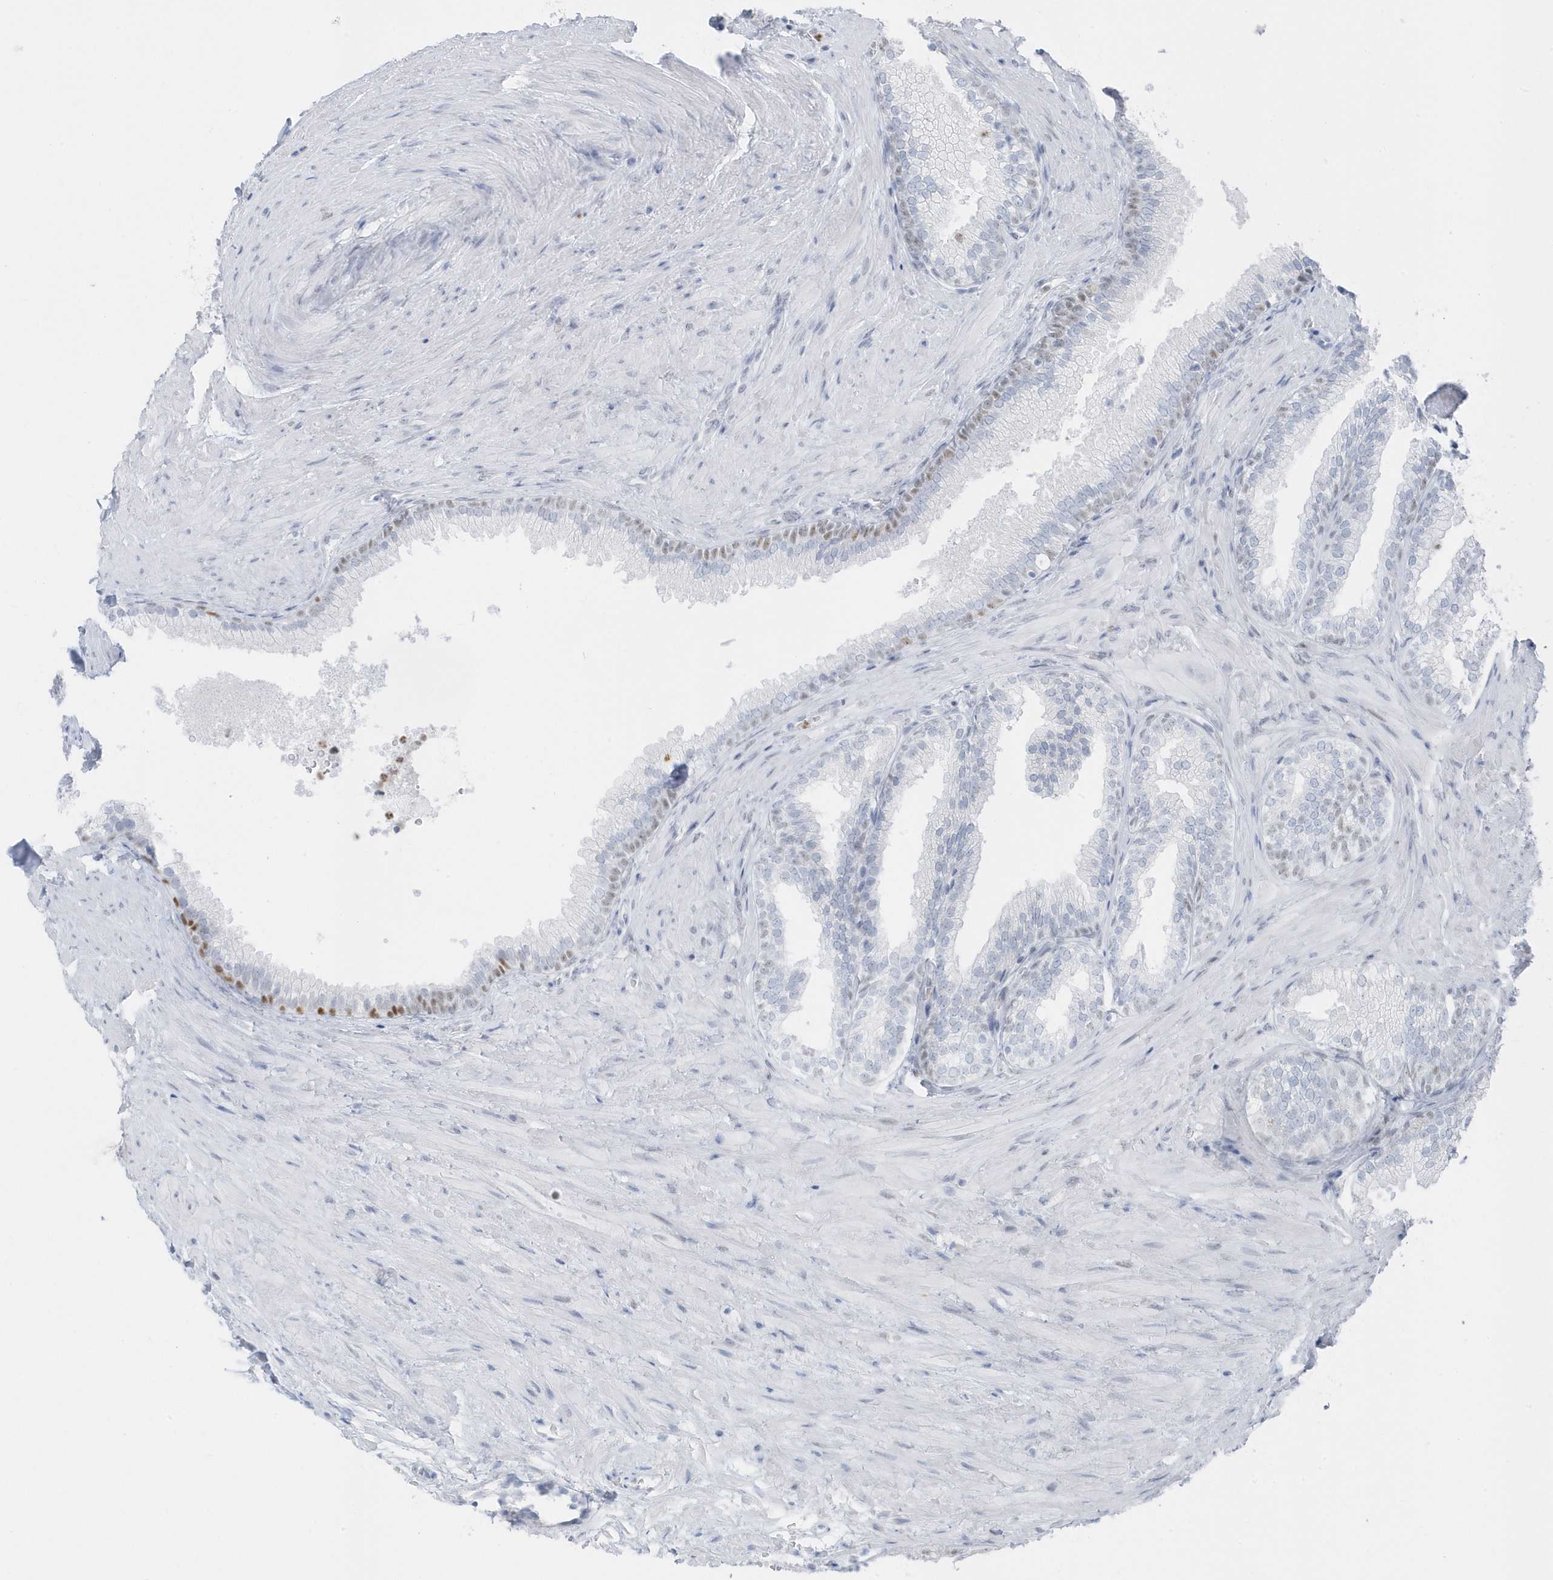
{"staining": {"intensity": "moderate", "quantity": "<25%", "location": "nuclear"}, "tissue": "prostate", "cell_type": "Glandular cells", "image_type": "normal", "snomed": [{"axis": "morphology", "description": "Normal tissue, NOS"}, {"axis": "topography", "description": "Prostate"}], "caption": "Moderate nuclear protein positivity is identified in approximately <25% of glandular cells in prostate. (brown staining indicates protein expression, while blue staining denotes nuclei).", "gene": "SMIM34", "patient": {"sex": "male", "age": 76}}